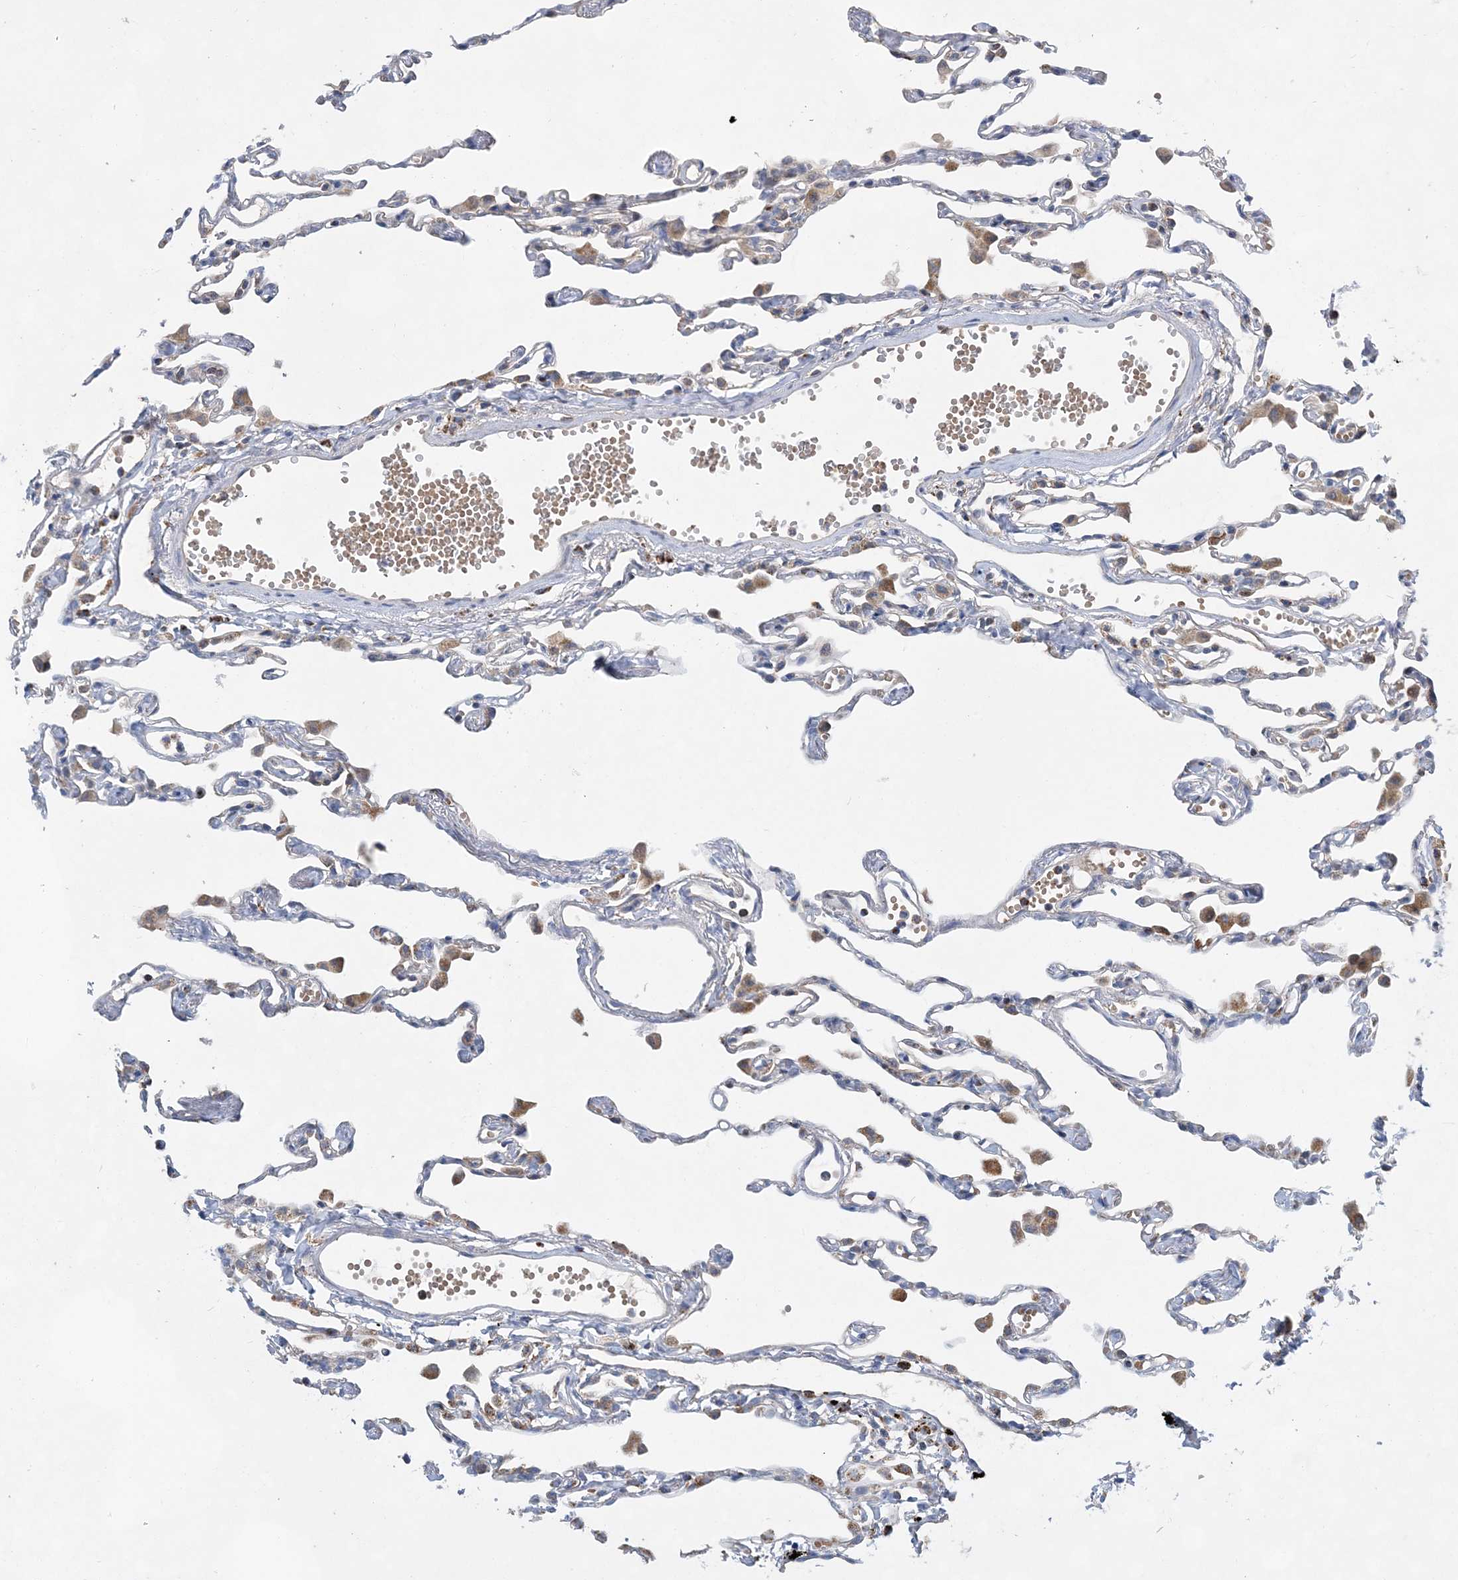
{"staining": {"intensity": "negative", "quantity": "none", "location": "none"}, "tissue": "lung", "cell_type": "Alveolar cells", "image_type": "normal", "snomed": [{"axis": "morphology", "description": "Normal tissue, NOS"}, {"axis": "topography", "description": "Lung"}], "caption": "Normal lung was stained to show a protein in brown. There is no significant positivity in alveolar cells. Nuclei are stained in blue.", "gene": "TRAPPC13", "patient": {"sex": "female", "age": 49}}